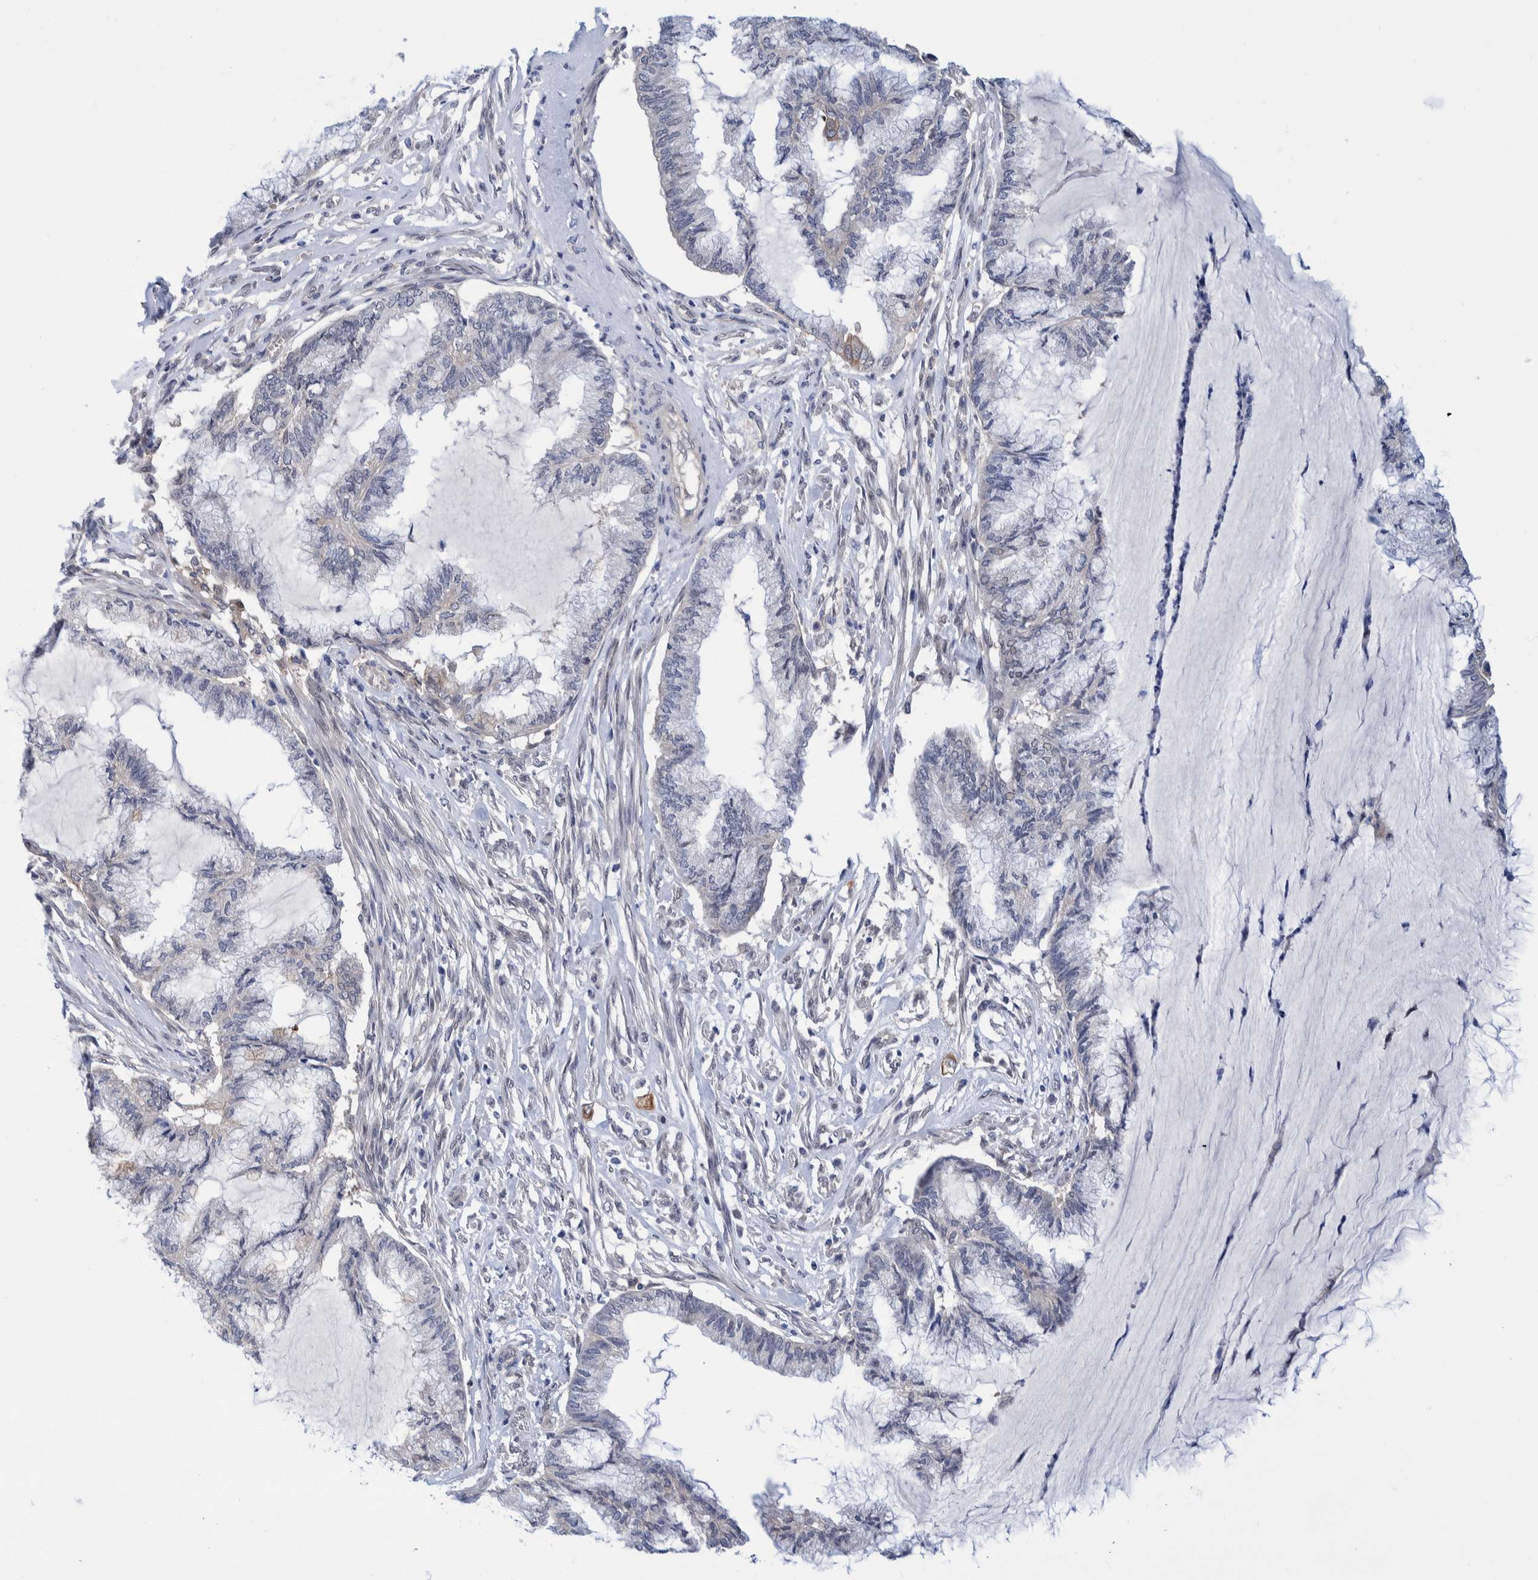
{"staining": {"intensity": "negative", "quantity": "none", "location": "none"}, "tissue": "endometrial cancer", "cell_type": "Tumor cells", "image_type": "cancer", "snomed": [{"axis": "morphology", "description": "Adenocarcinoma, NOS"}, {"axis": "topography", "description": "Endometrium"}], "caption": "This histopathology image is of endometrial cancer stained with IHC to label a protein in brown with the nuclei are counter-stained blue. There is no positivity in tumor cells.", "gene": "PFAS", "patient": {"sex": "female", "age": 86}}